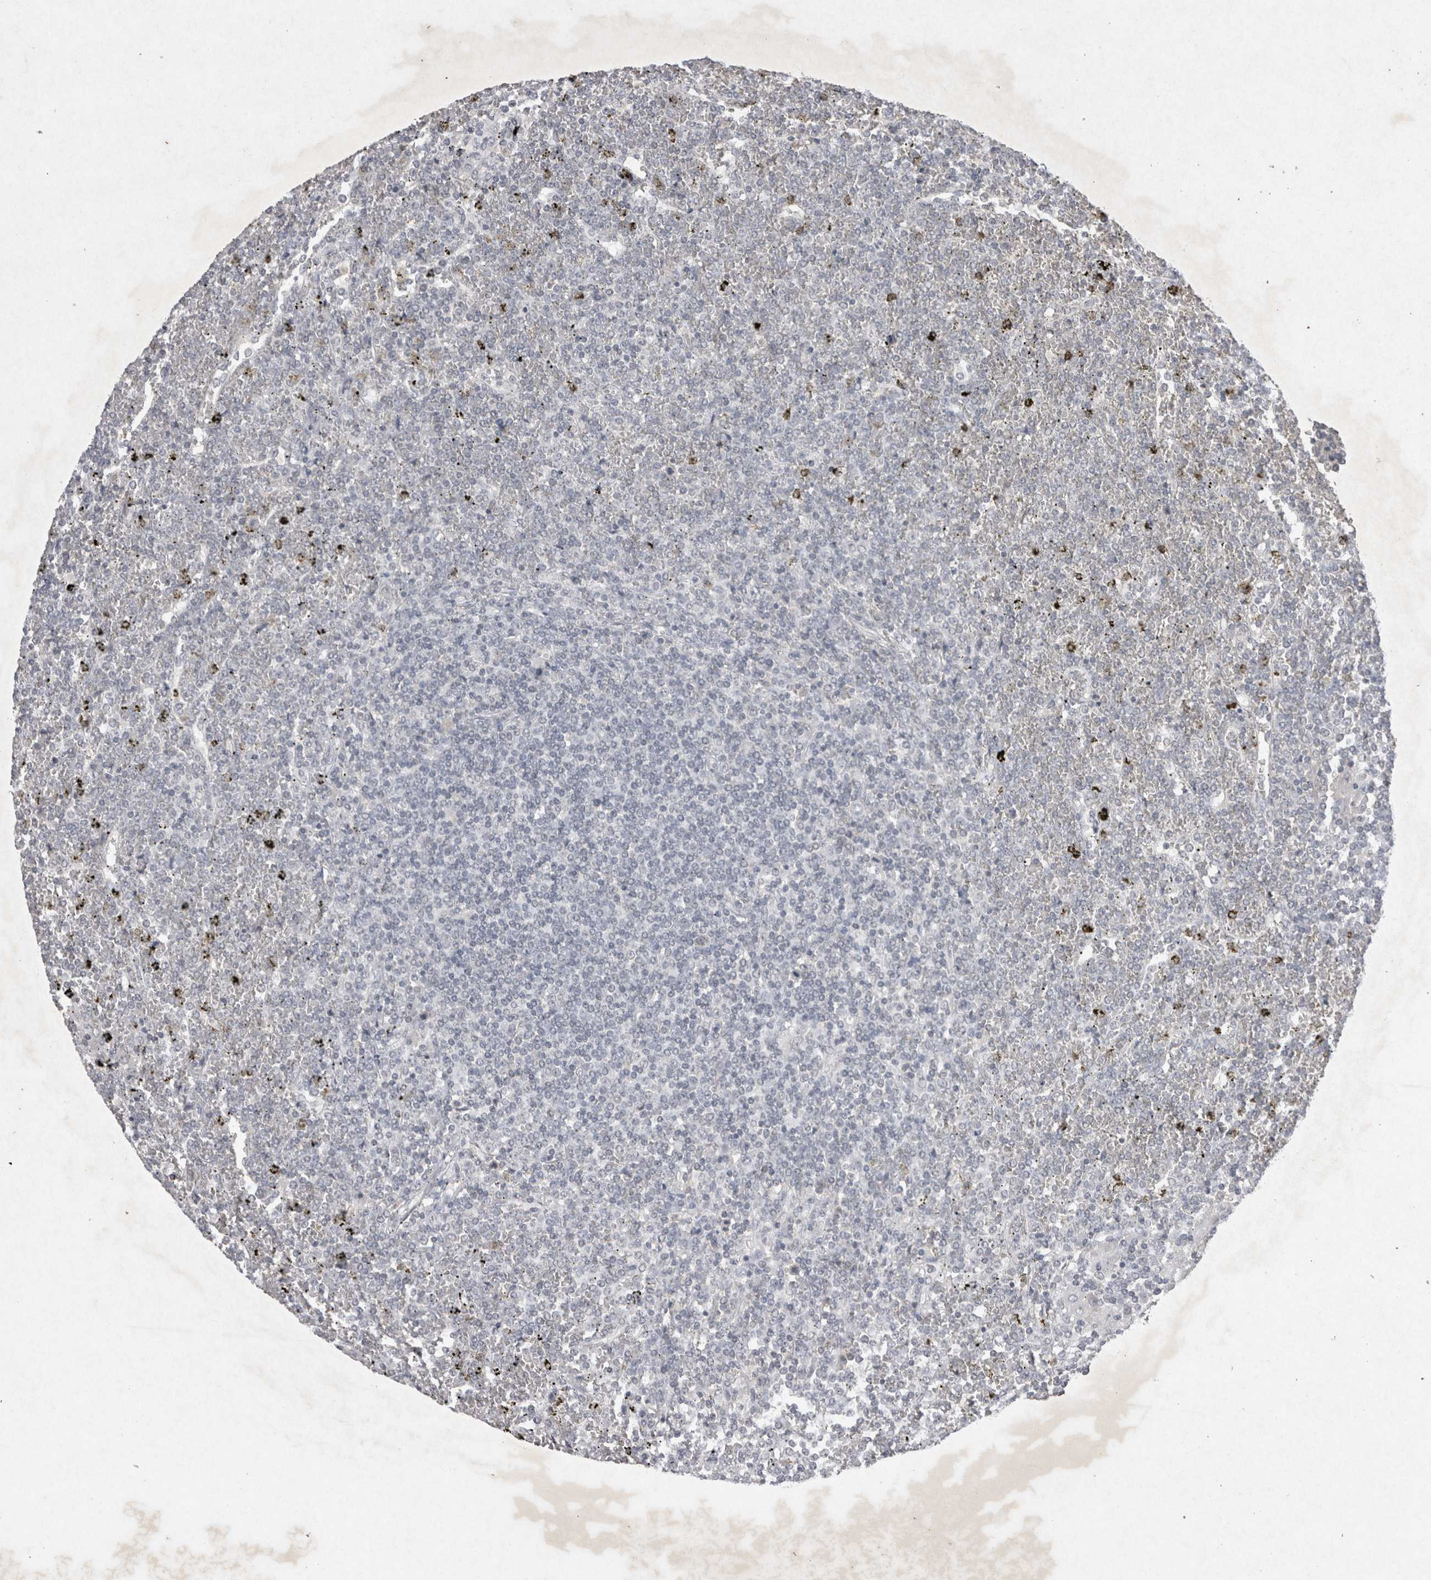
{"staining": {"intensity": "negative", "quantity": "none", "location": "none"}, "tissue": "lymphoma", "cell_type": "Tumor cells", "image_type": "cancer", "snomed": [{"axis": "morphology", "description": "Malignant lymphoma, non-Hodgkin's type, Low grade"}, {"axis": "topography", "description": "Spleen"}], "caption": "Malignant lymphoma, non-Hodgkin's type (low-grade) was stained to show a protein in brown. There is no significant expression in tumor cells.", "gene": "LYVE1", "patient": {"sex": "female", "age": 19}}